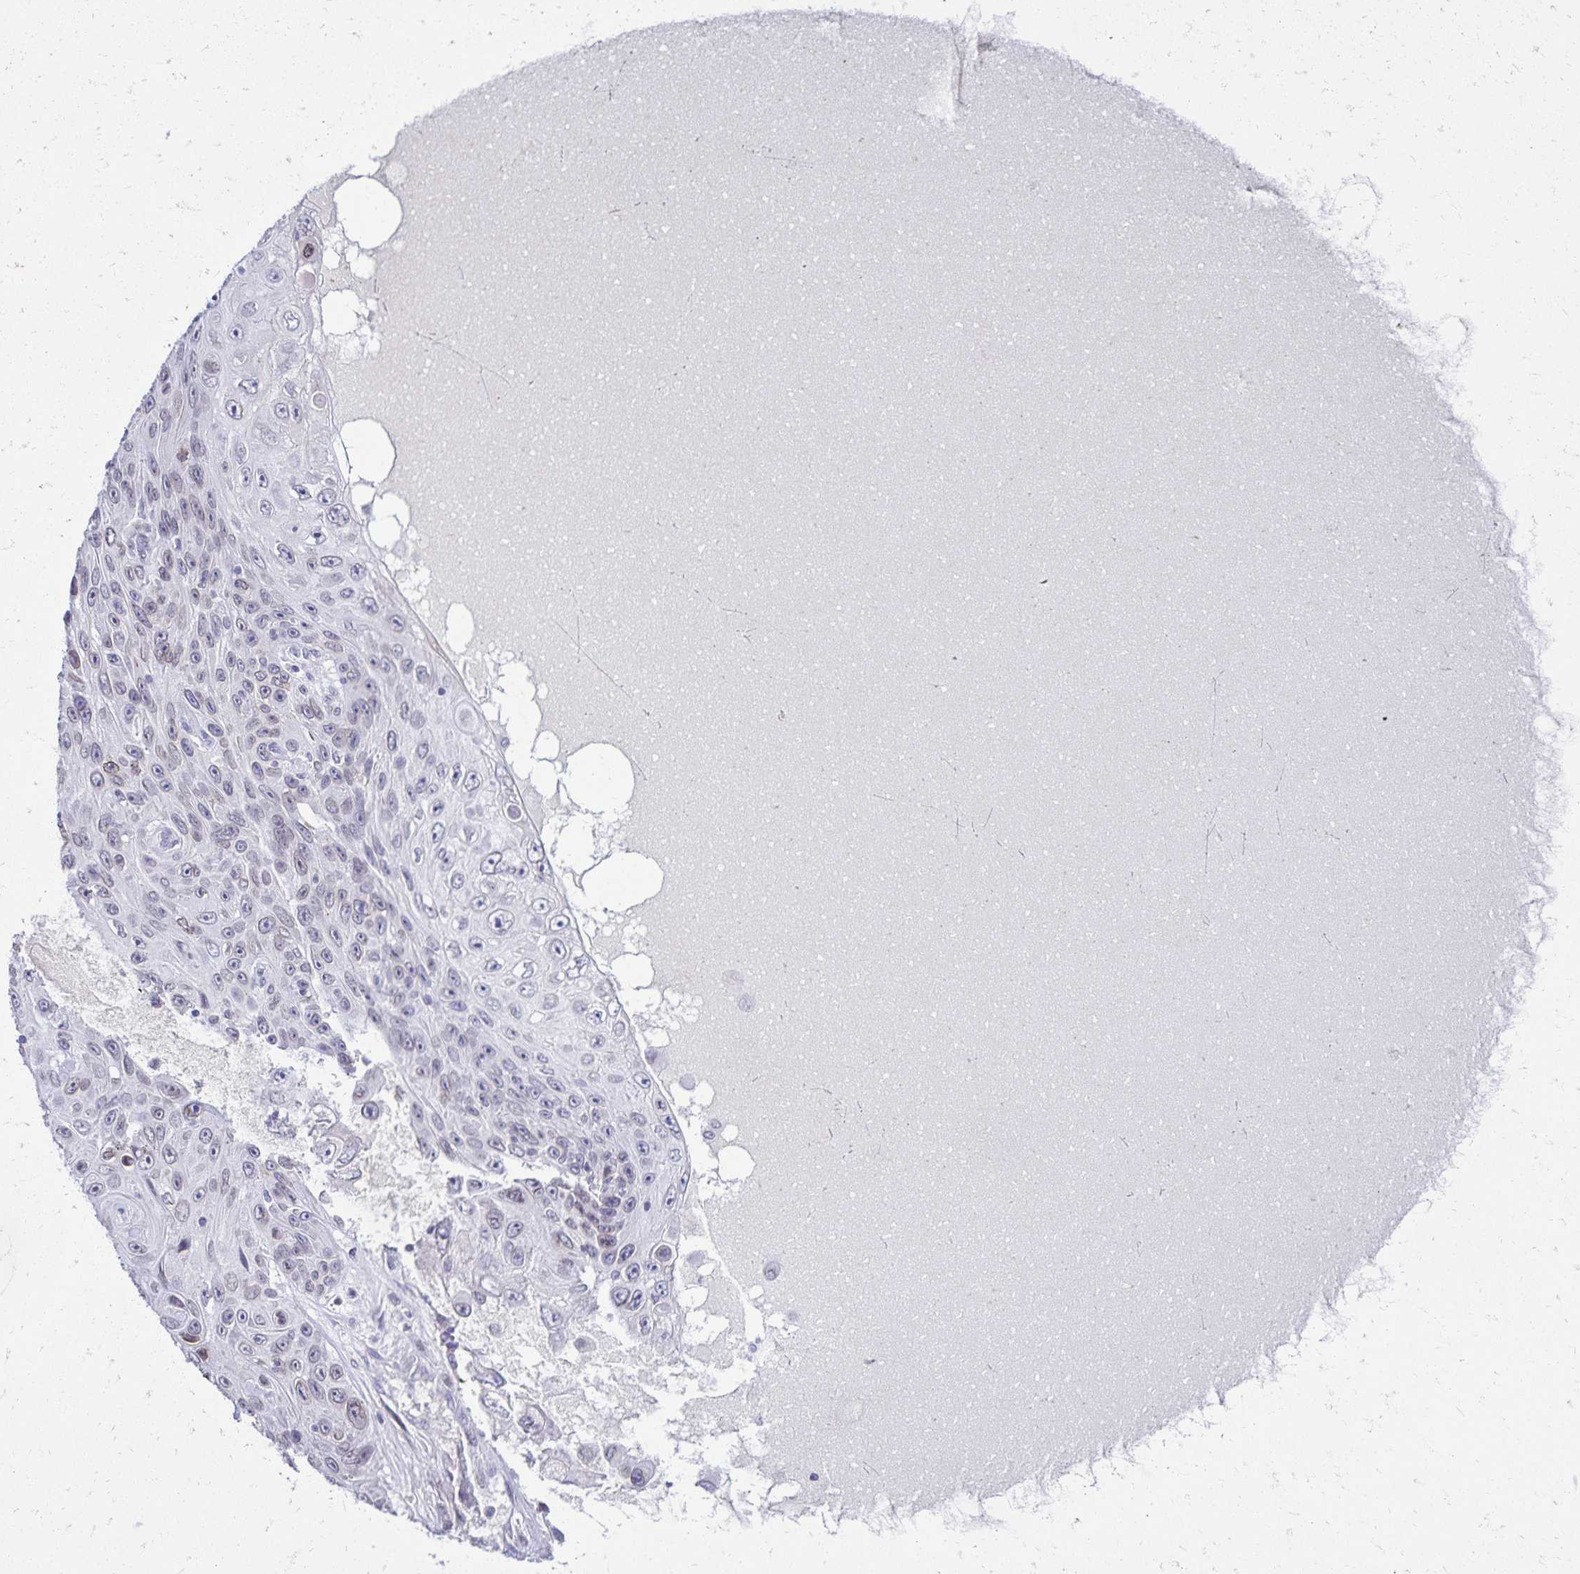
{"staining": {"intensity": "negative", "quantity": "none", "location": "none"}, "tissue": "skin cancer", "cell_type": "Tumor cells", "image_type": "cancer", "snomed": [{"axis": "morphology", "description": "Squamous cell carcinoma, NOS"}, {"axis": "topography", "description": "Skin"}], "caption": "Micrograph shows no protein staining in tumor cells of skin cancer (squamous cell carcinoma) tissue.", "gene": "FAM166C", "patient": {"sex": "male", "age": 82}}